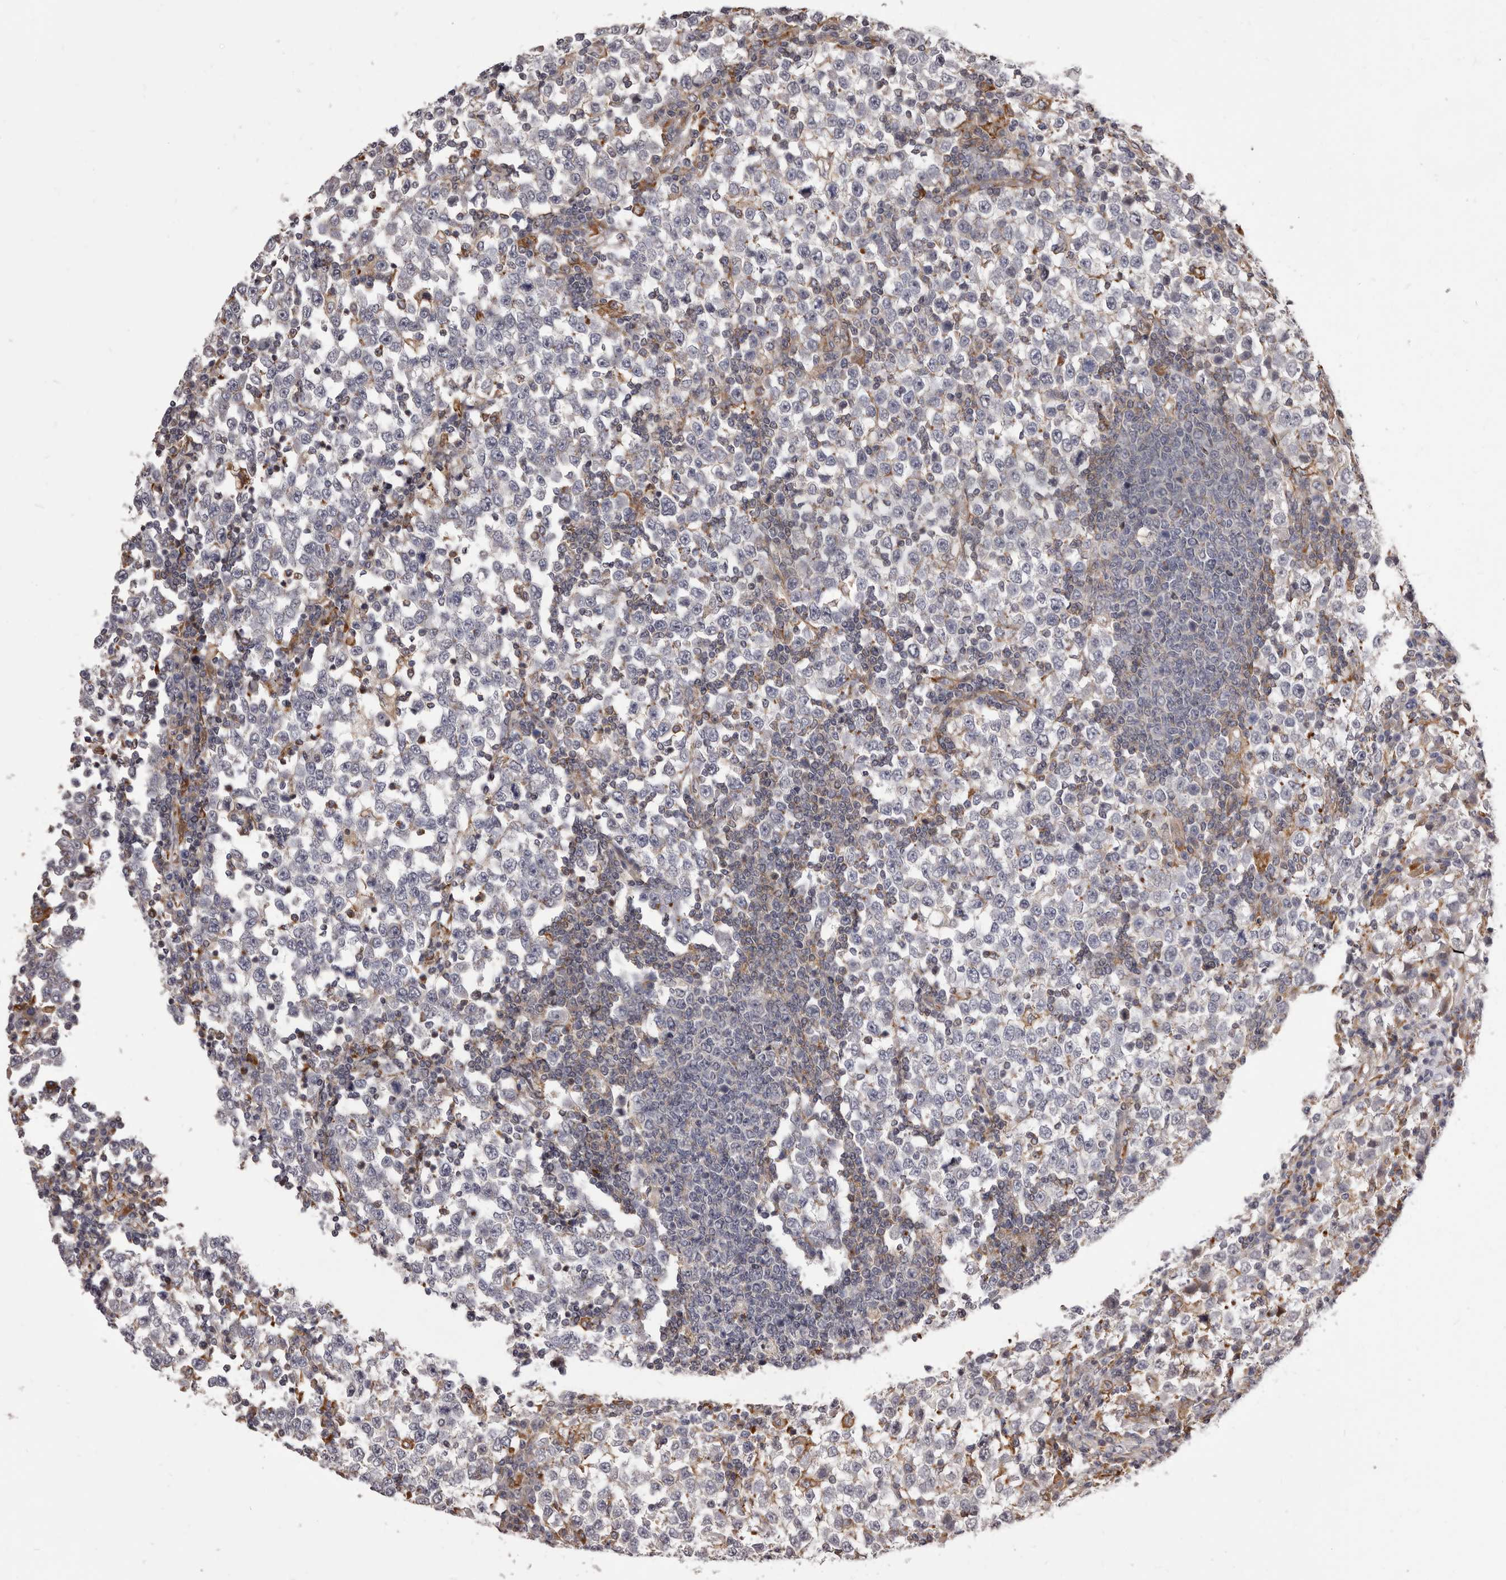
{"staining": {"intensity": "negative", "quantity": "none", "location": "none"}, "tissue": "testis cancer", "cell_type": "Tumor cells", "image_type": "cancer", "snomed": [{"axis": "morphology", "description": "Seminoma, NOS"}, {"axis": "topography", "description": "Testis"}], "caption": "Tumor cells are negative for protein expression in human testis cancer.", "gene": "ALPK1", "patient": {"sex": "male", "age": 65}}